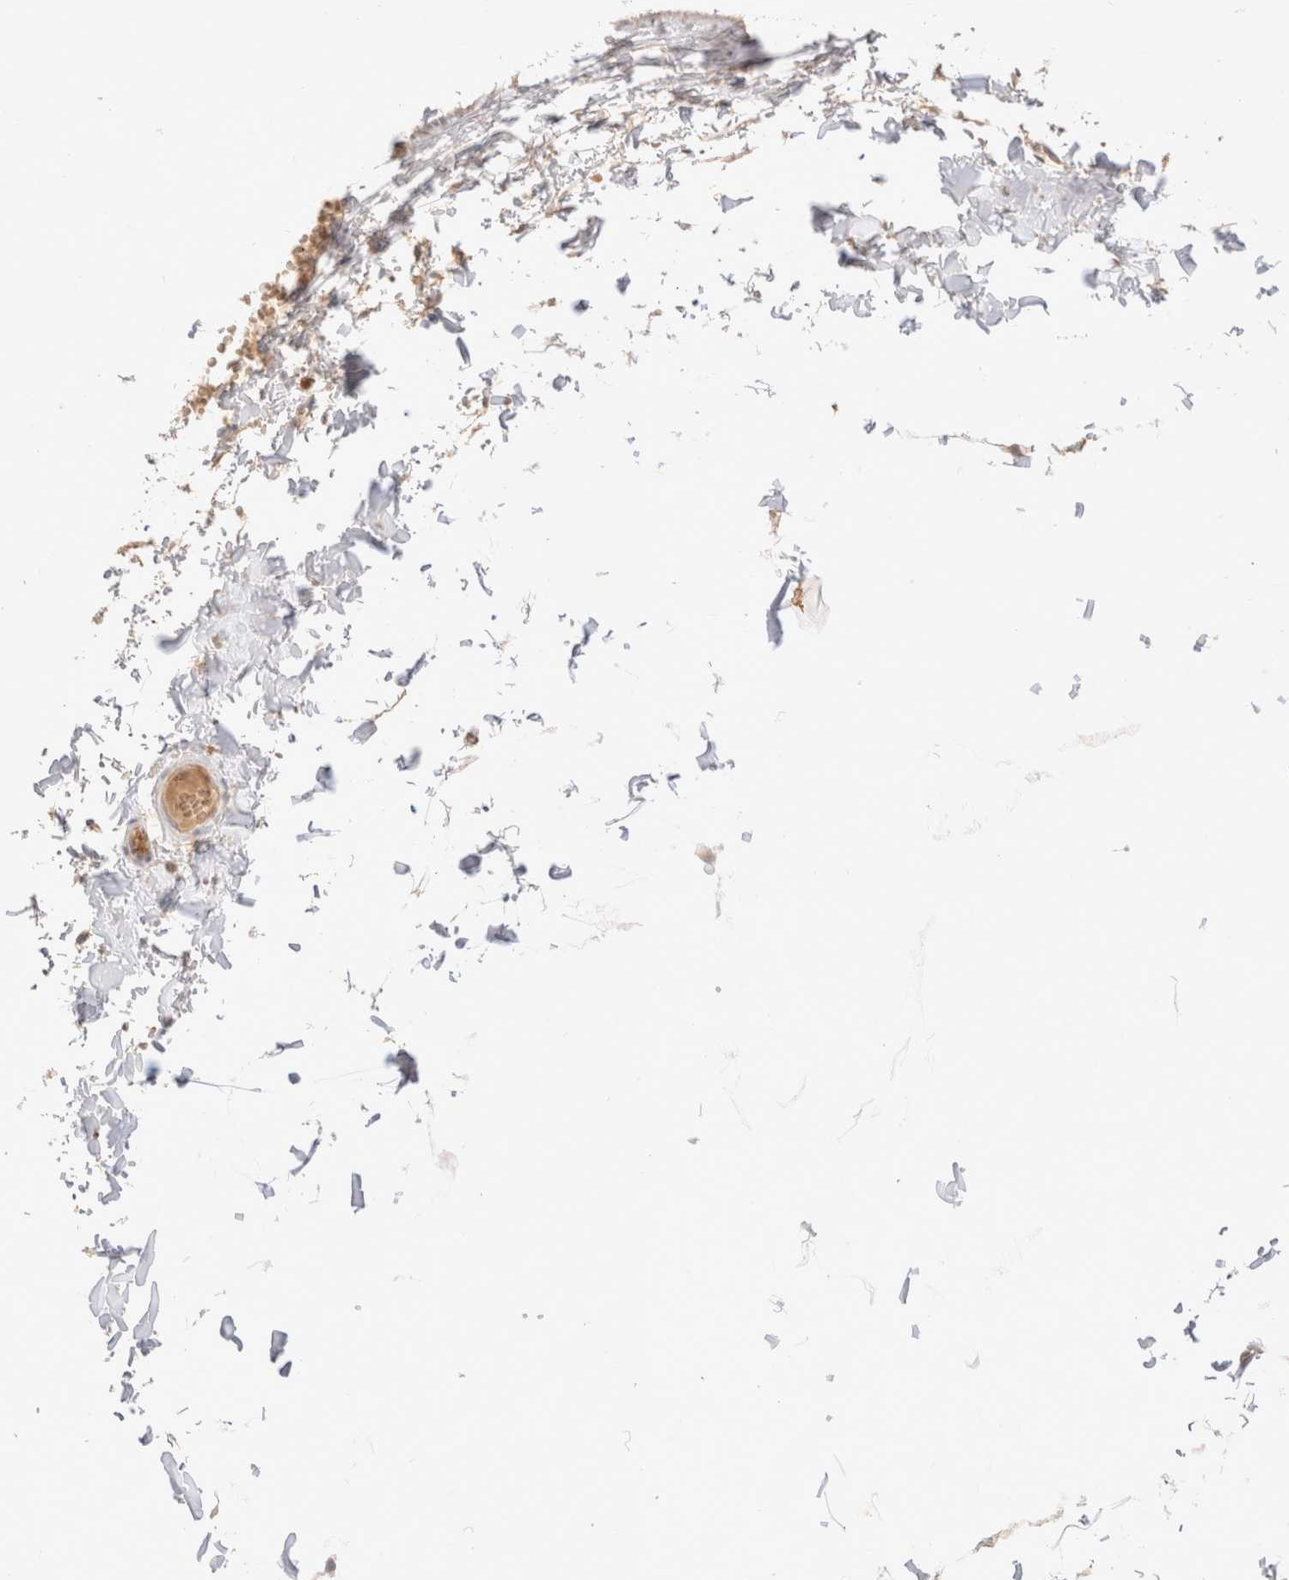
{"staining": {"intensity": "negative", "quantity": "none", "location": "none"}, "tissue": "adipose tissue", "cell_type": "Adipocytes", "image_type": "normal", "snomed": [{"axis": "morphology", "description": "Normal tissue, NOS"}, {"axis": "topography", "description": "Adipose tissue"}, {"axis": "topography", "description": "Vascular tissue"}, {"axis": "topography", "description": "Peripheral nerve tissue"}], "caption": "A photomicrograph of human adipose tissue is negative for staining in adipocytes. (Brightfield microscopy of DAB (3,3'-diaminobenzidine) immunohistochemistry (IHC) at high magnification).", "gene": "STARD10", "patient": {"sex": "male", "age": 25}}